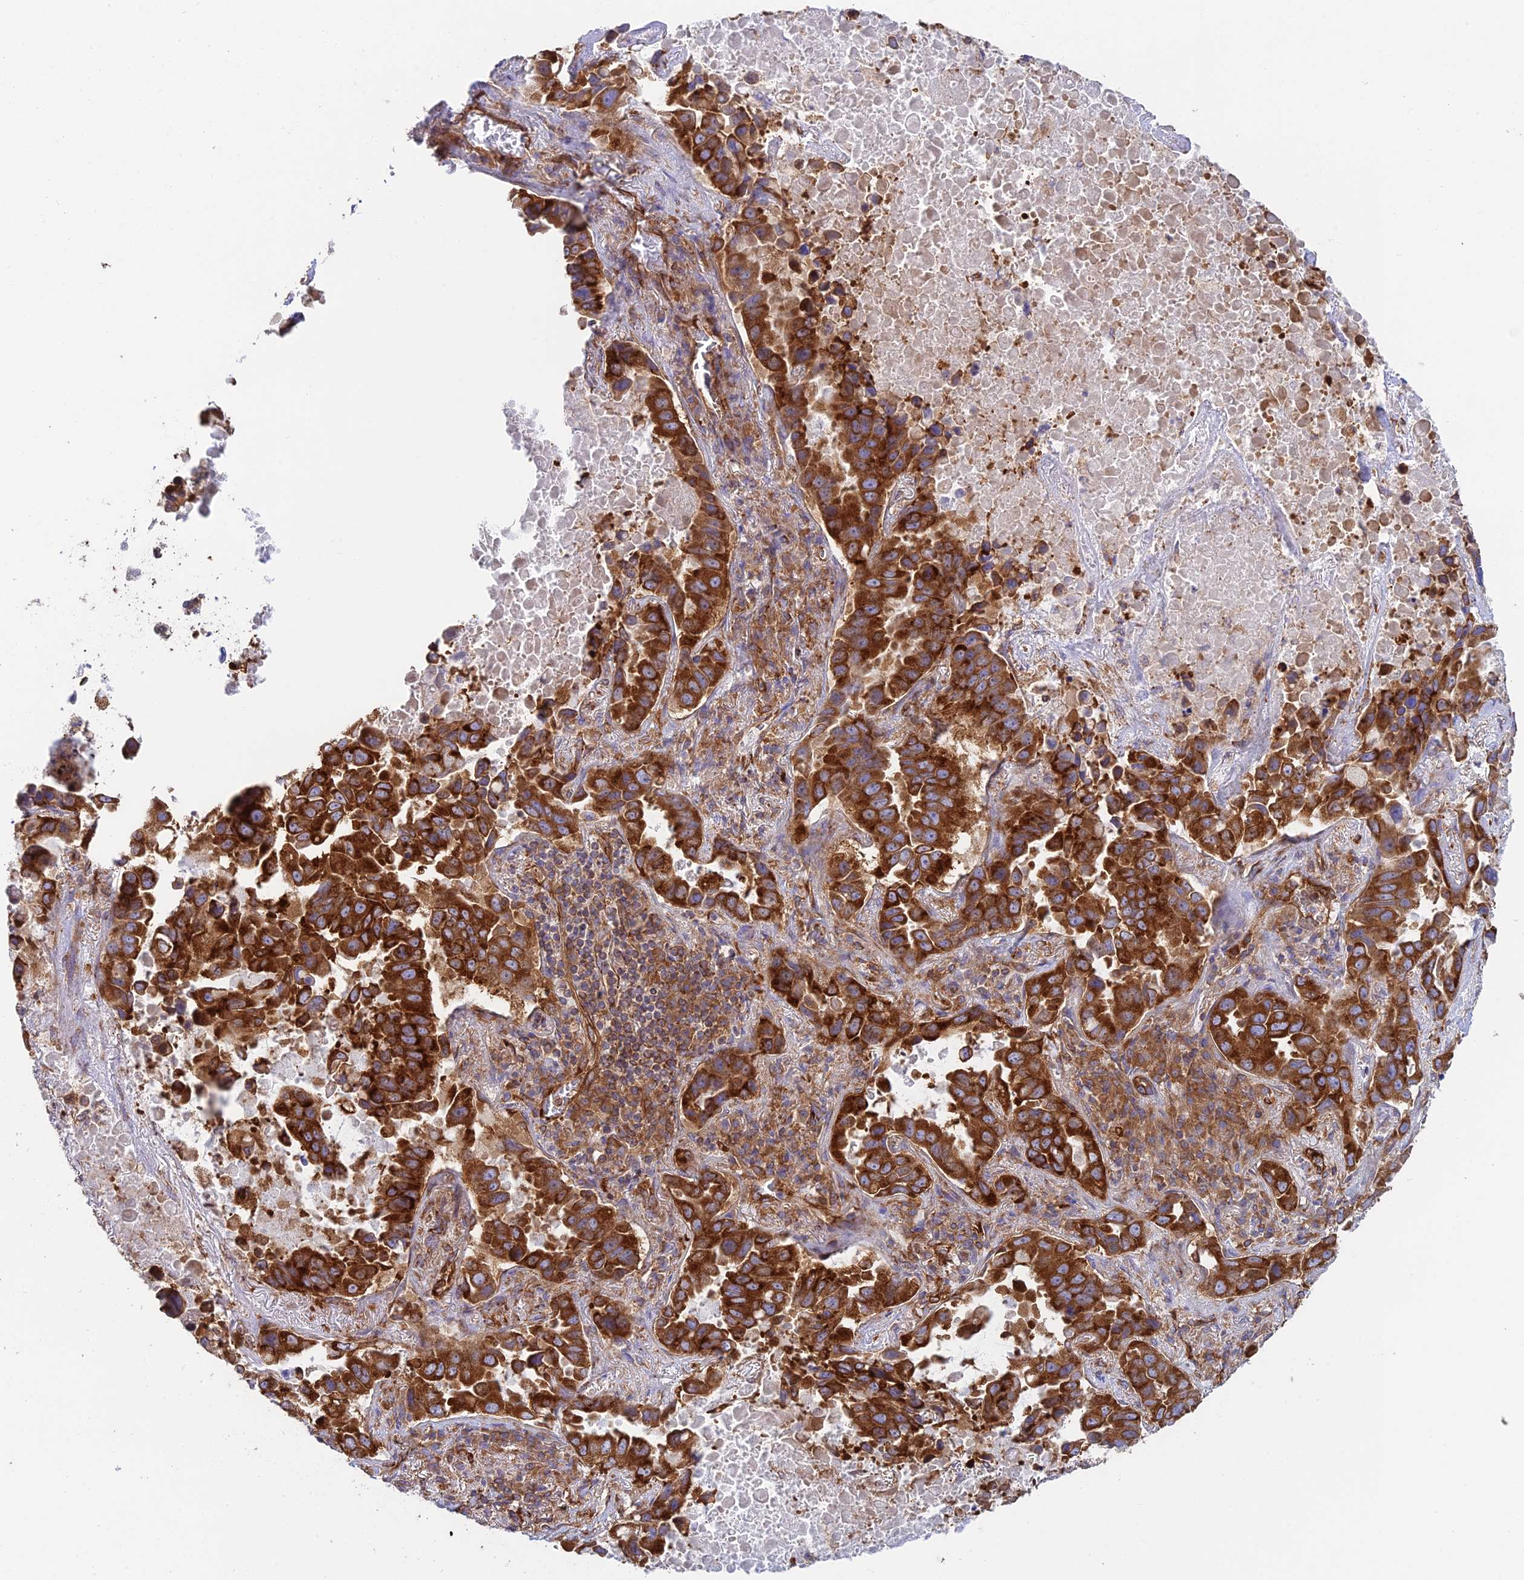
{"staining": {"intensity": "strong", "quantity": ">75%", "location": "cytoplasmic/membranous"}, "tissue": "lung cancer", "cell_type": "Tumor cells", "image_type": "cancer", "snomed": [{"axis": "morphology", "description": "Adenocarcinoma, NOS"}, {"axis": "topography", "description": "Lung"}], "caption": "Lung cancer (adenocarcinoma) stained for a protein exhibits strong cytoplasmic/membranous positivity in tumor cells.", "gene": "CCDC69", "patient": {"sex": "male", "age": 64}}